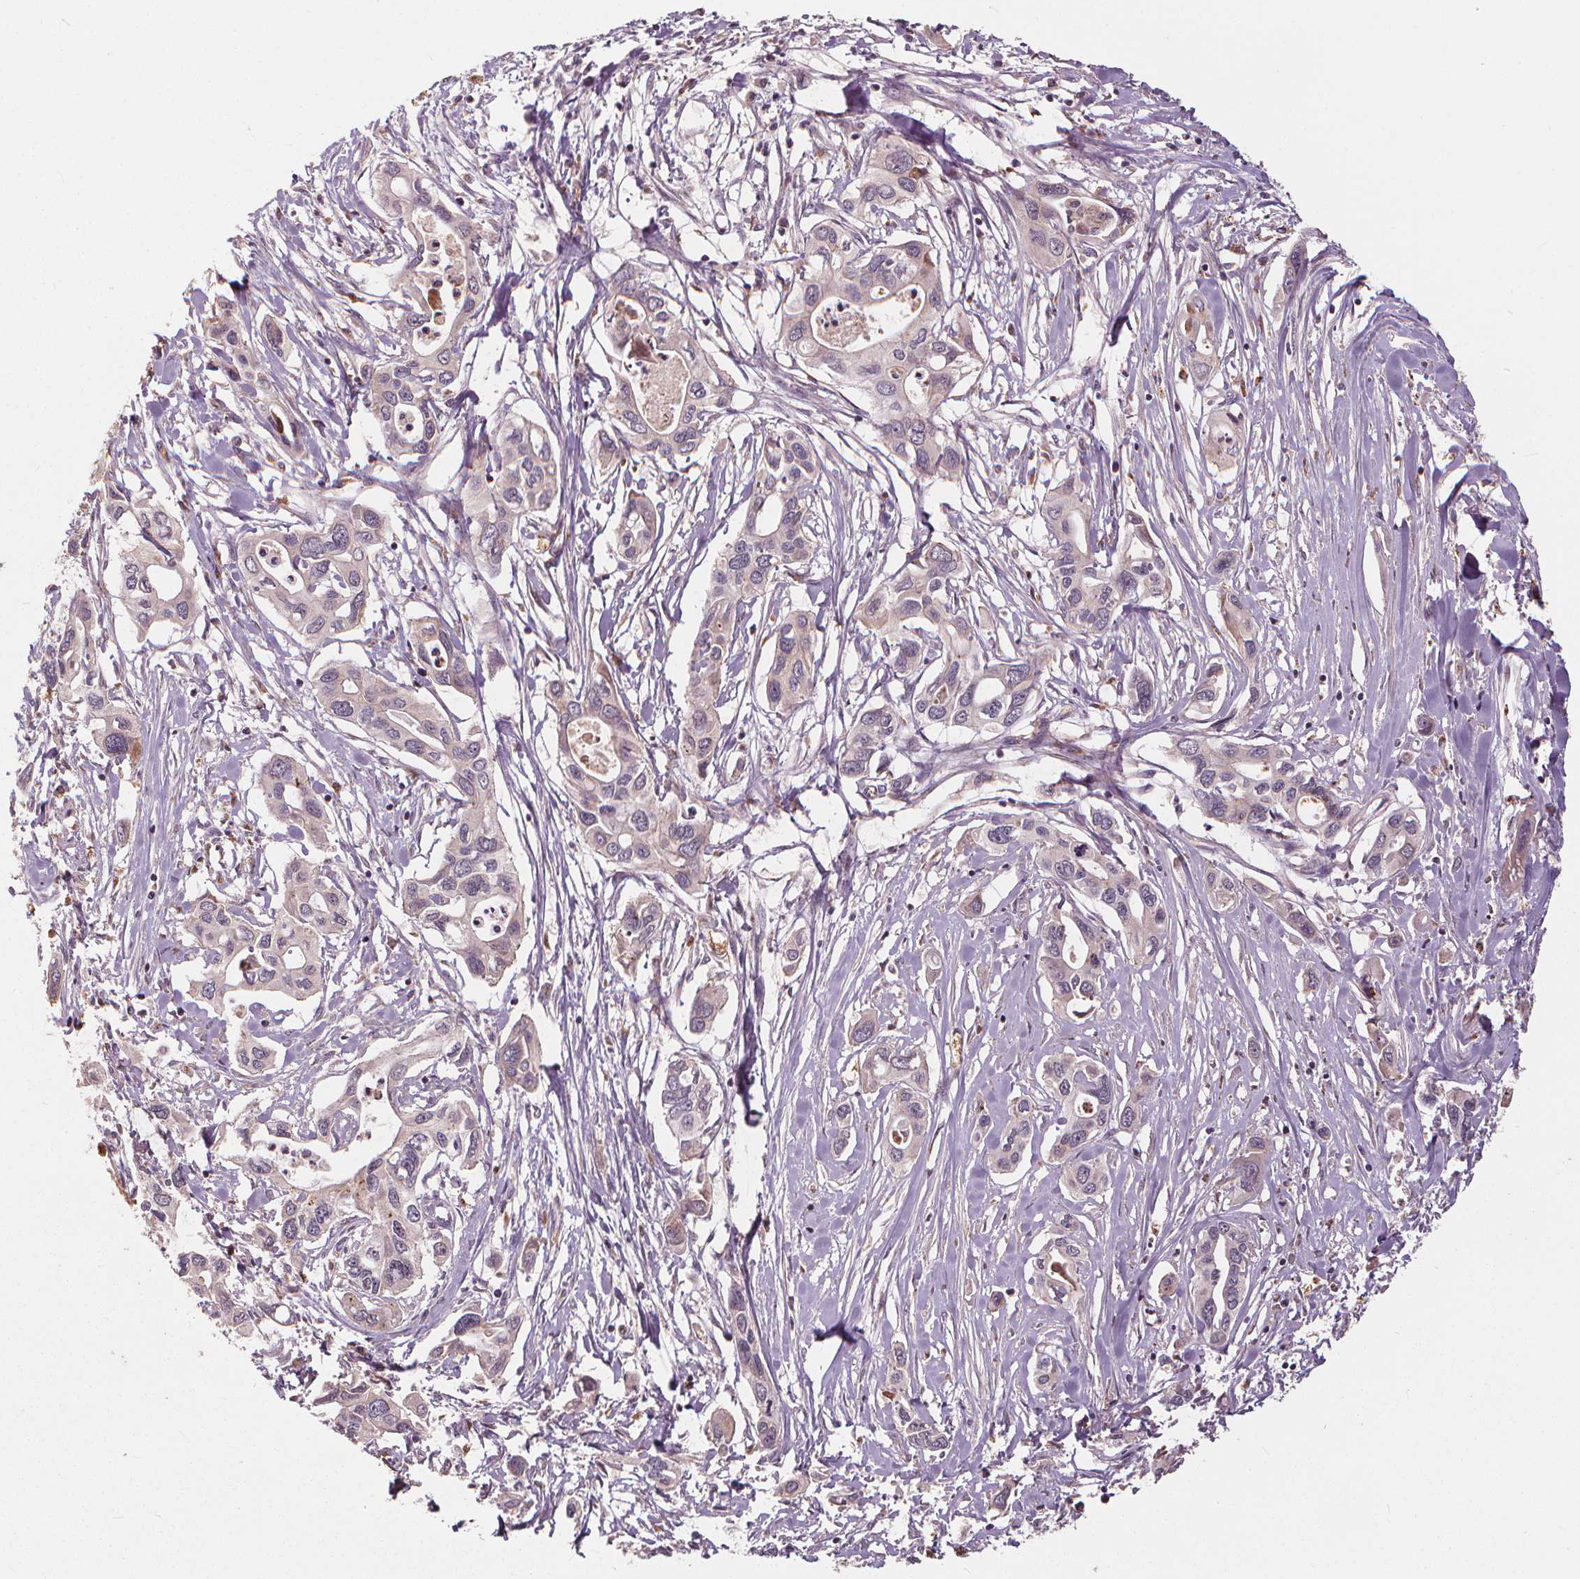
{"staining": {"intensity": "negative", "quantity": "none", "location": "none"}, "tissue": "pancreatic cancer", "cell_type": "Tumor cells", "image_type": "cancer", "snomed": [{"axis": "morphology", "description": "Adenocarcinoma, NOS"}, {"axis": "topography", "description": "Pancreas"}], "caption": "DAB immunohistochemical staining of human pancreatic adenocarcinoma shows no significant positivity in tumor cells.", "gene": "IPO13", "patient": {"sex": "male", "age": 60}}